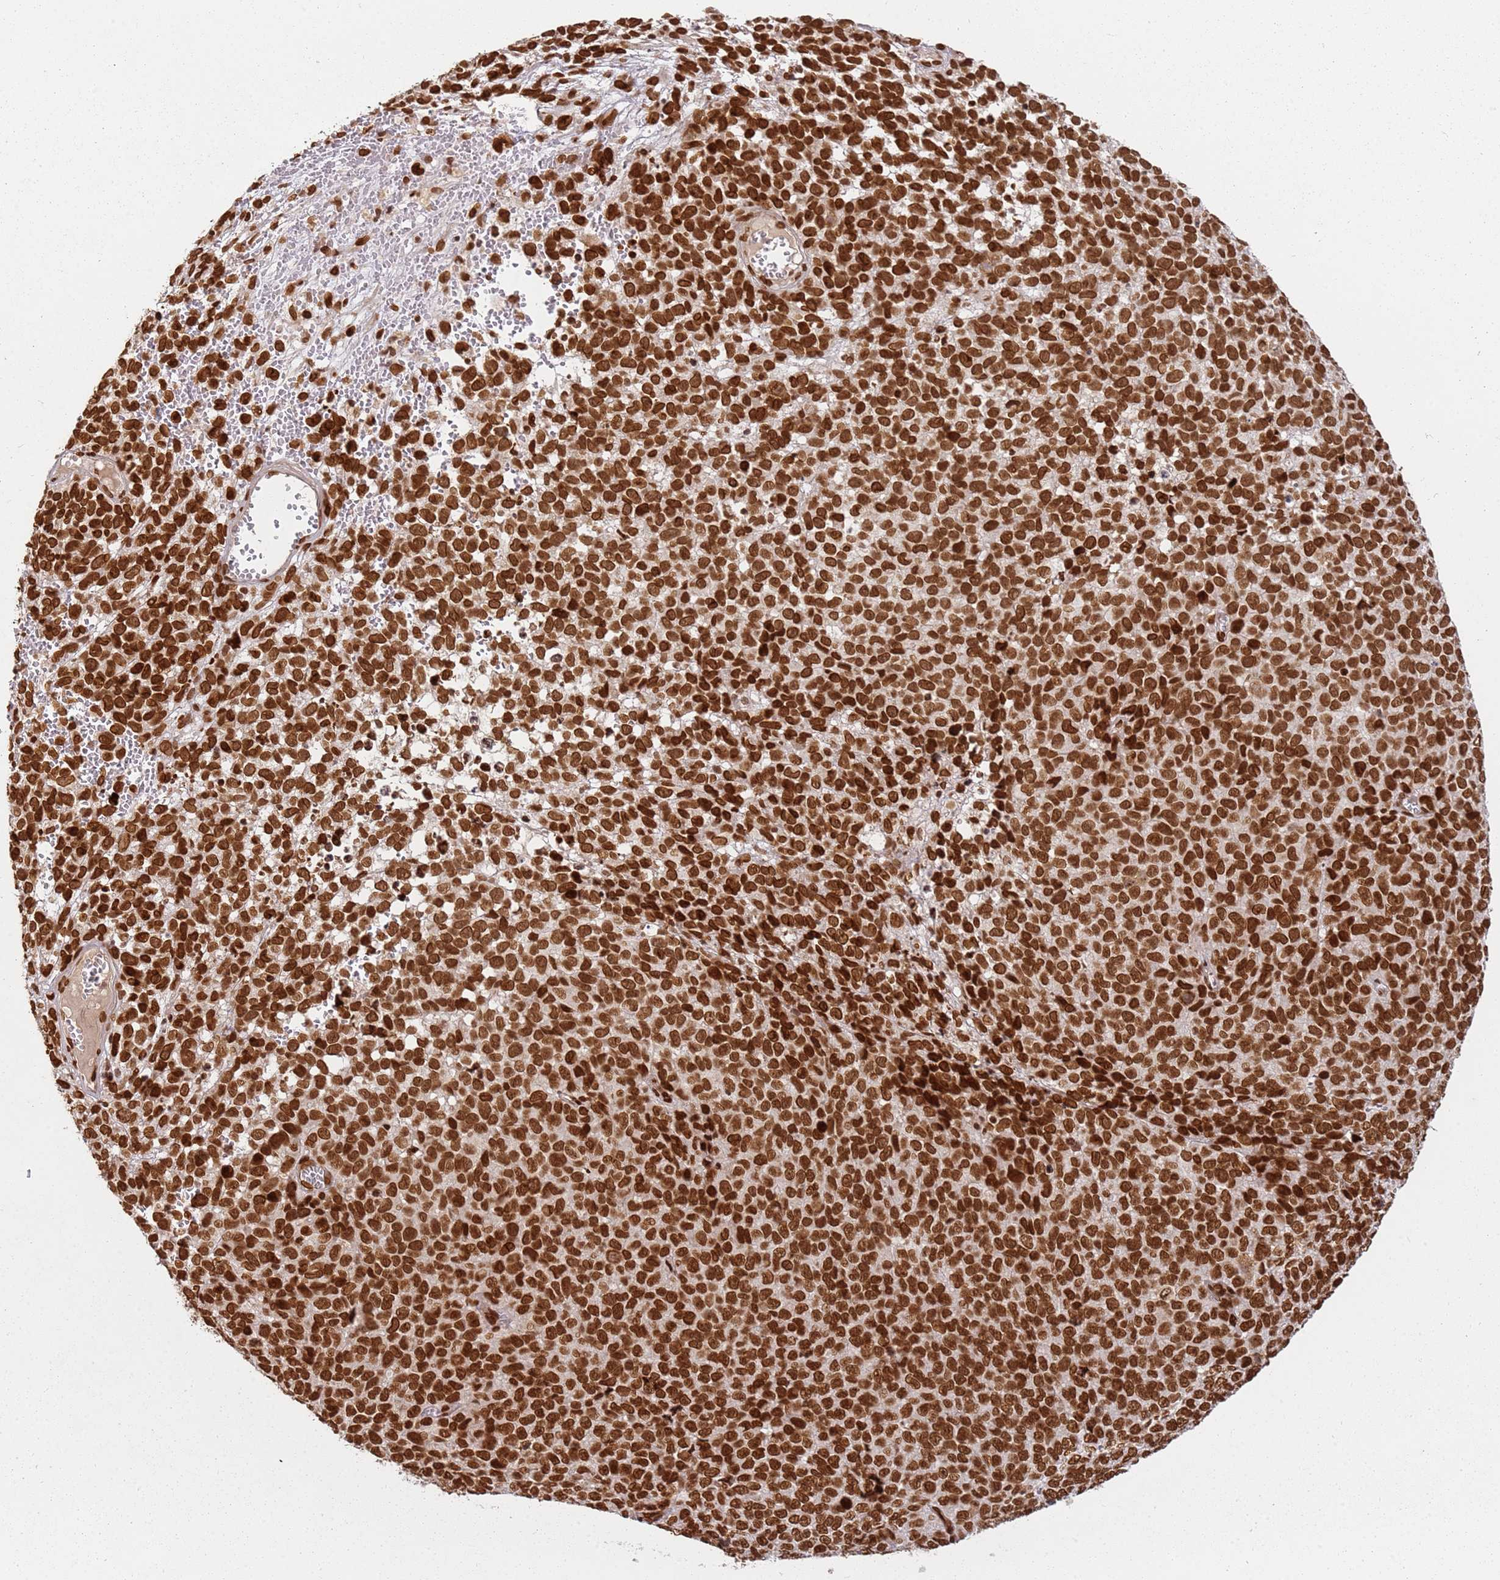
{"staining": {"intensity": "strong", "quantity": ">75%", "location": "nuclear"}, "tissue": "melanoma", "cell_type": "Tumor cells", "image_type": "cancer", "snomed": [{"axis": "morphology", "description": "Malignant melanoma, NOS"}, {"axis": "topography", "description": "Nose, NOS"}], "caption": "Approximately >75% of tumor cells in melanoma show strong nuclear protein expression as visualized by brown immunohistochemical staining.", "gene": "TENT4A", "patient": {"sex": "female", "age": 48}}